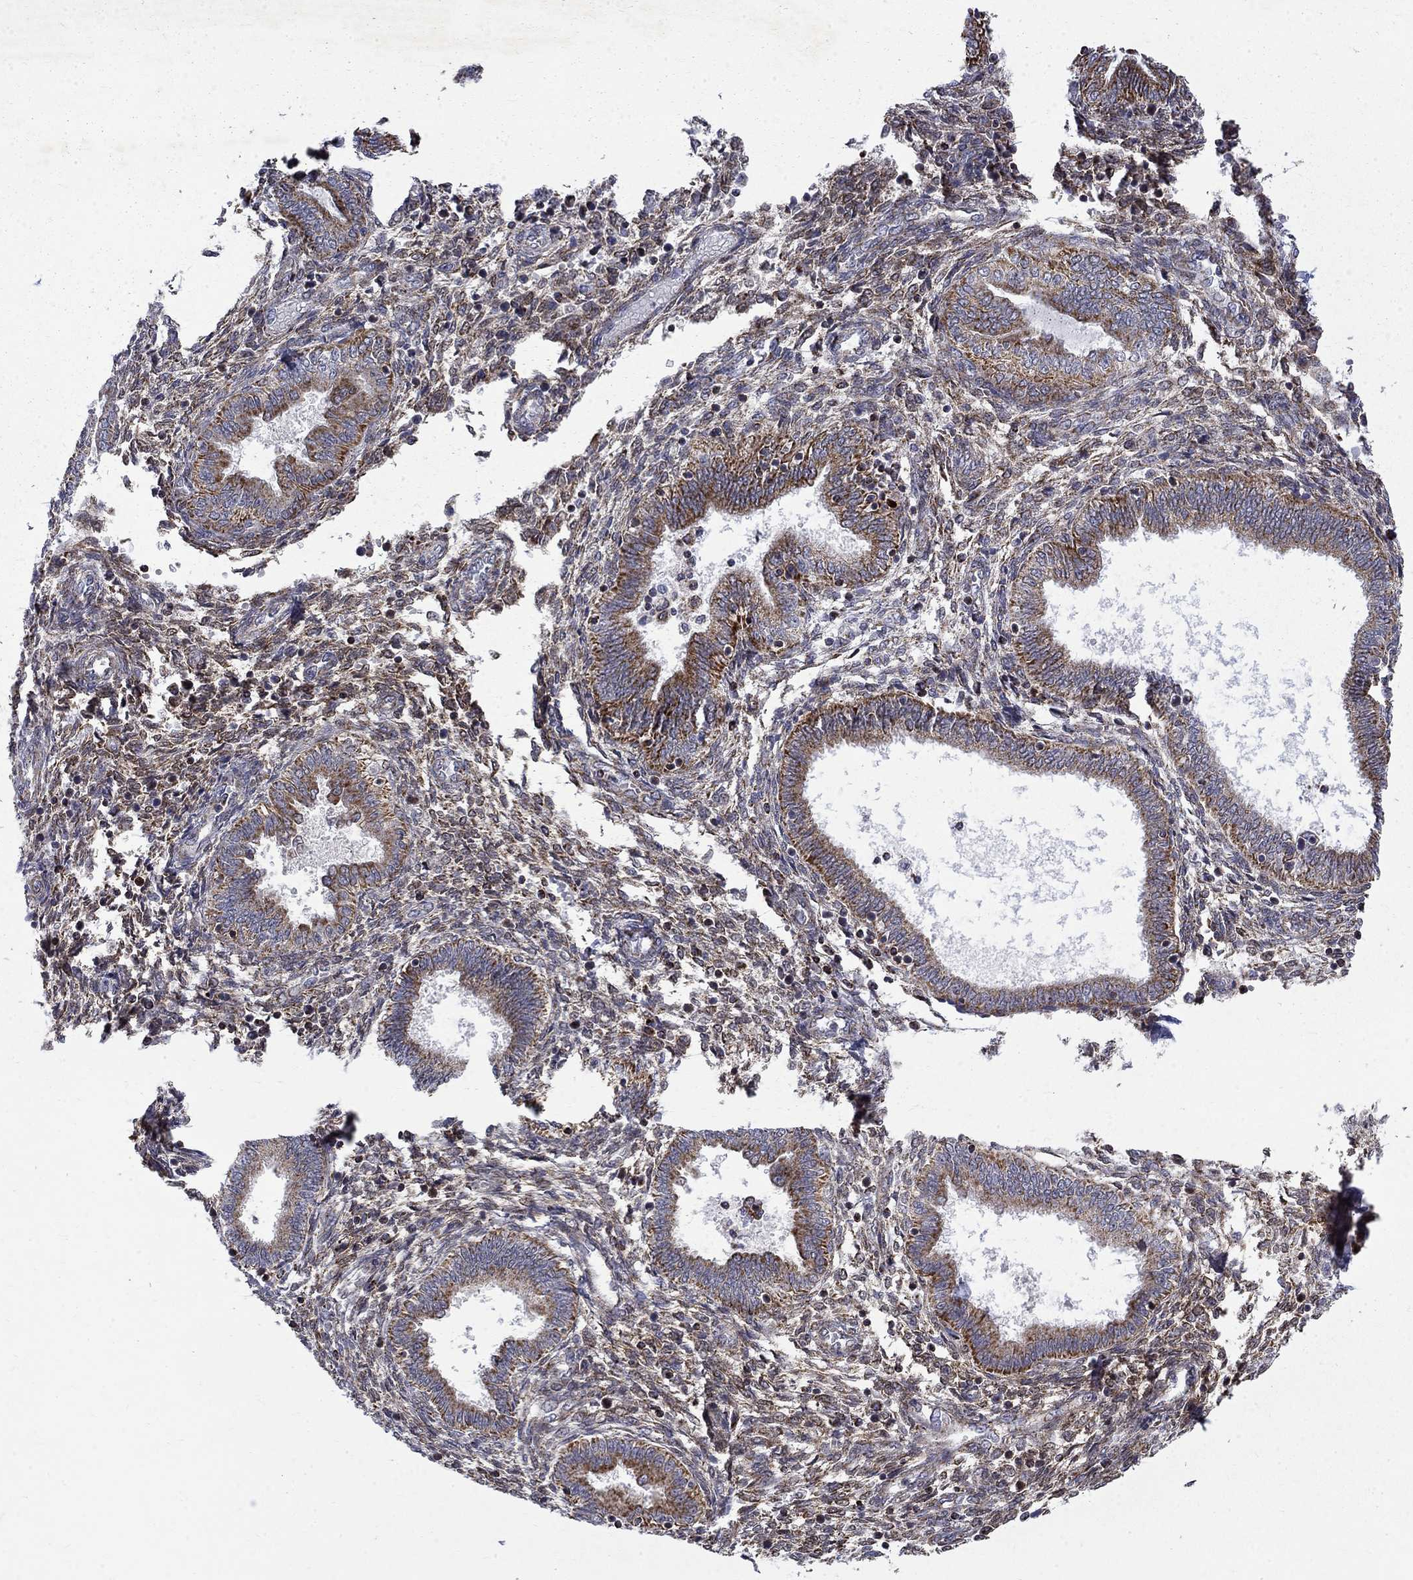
{"staining": {"intensity": "strong", "quantity": "<25%", "location": "cytoplasmic/membranous"}, "tissue": "endometrium", "cell_type": "Cells in endometrial stroma", "image_type": "normal", "snomed": [{"axis": "morphology", "description": "Normal tissue, NOS"}, {"axis": "topography", "description": "Endometrium"}], "caption": "DAB (3,3'-diaminobenzidine) immunohistochemical staining of benign endometrium displays strong cytoplasmic/membranous protein positivity in about <25% of cells in endometrial stroma. (IHC, brightfield microscopy, high magnification).", "gene": "PCBP3", "patient": {"sex": "female", "age": 42}}